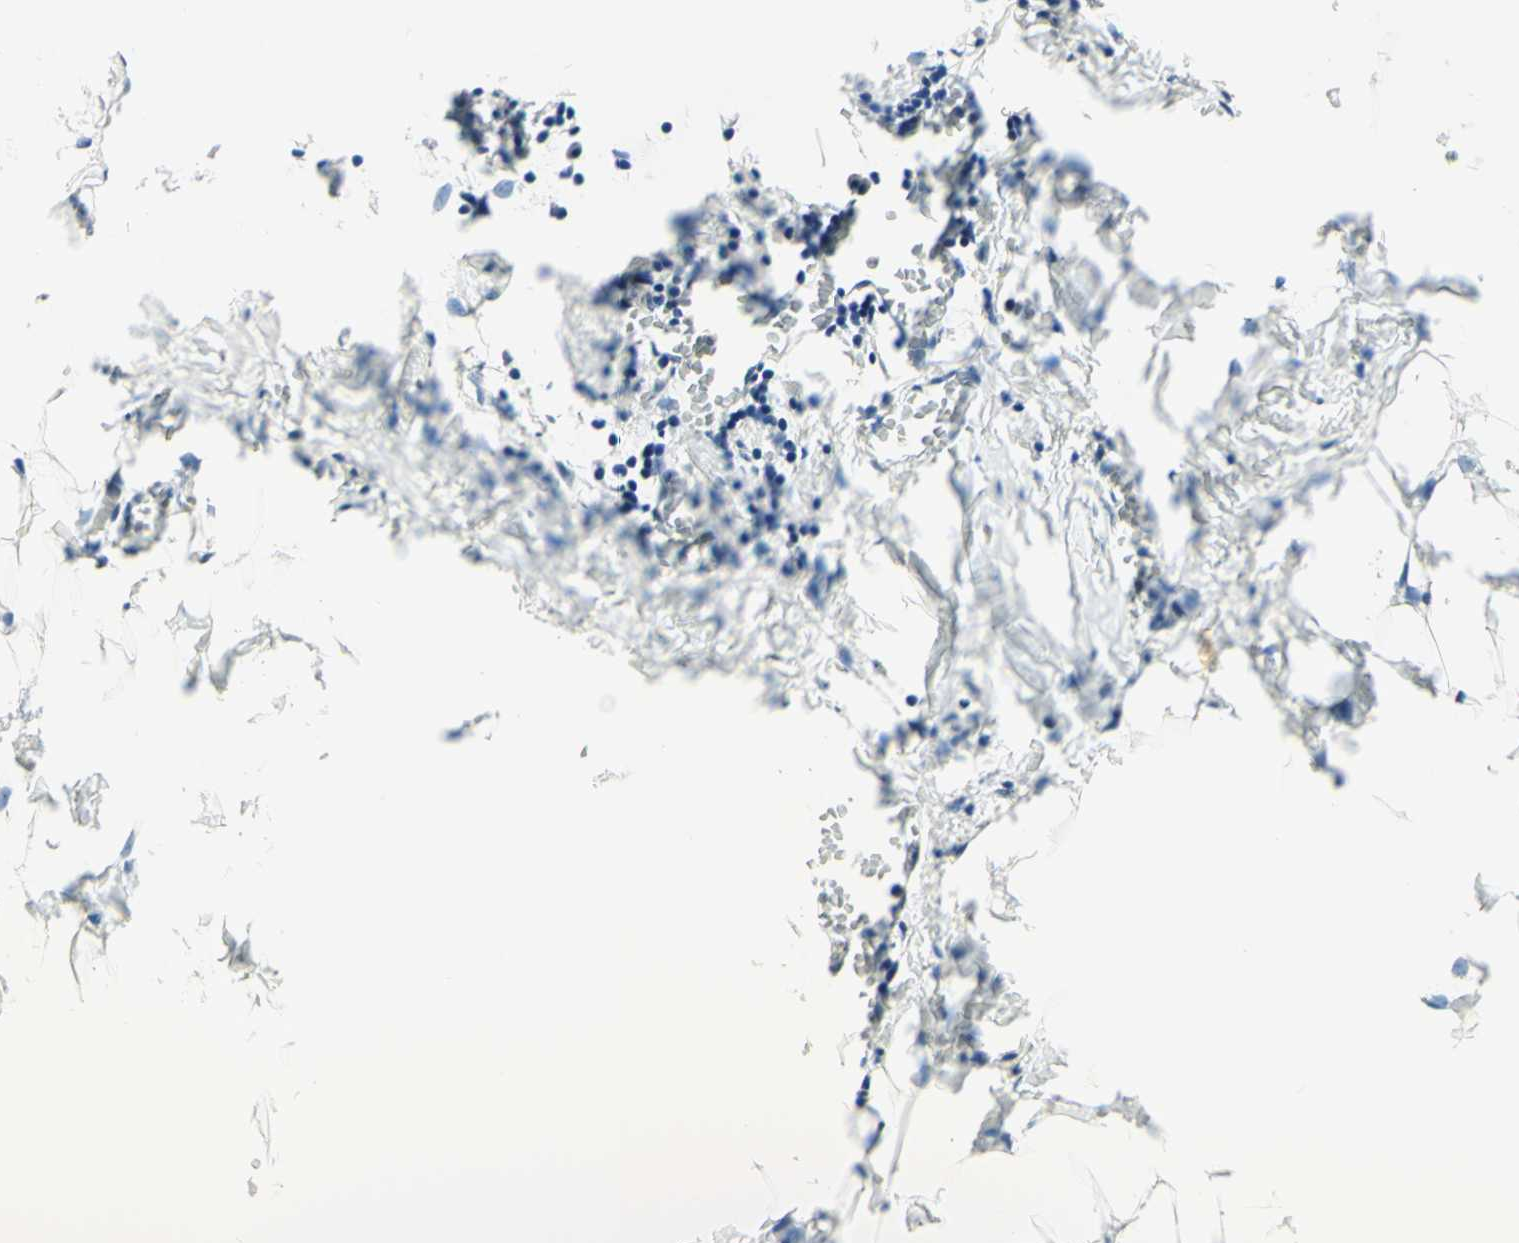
{"staining": {"intensity": "weak", "quantity": "25%-75%", "location": "nuclear"}, "tissue": "breast", "cell_type": "Glandular cells", "image_type": "normal", "snomed": [{"axis": "morphology", "description": "Normal tissue, NOS"}, {"axis": "topography", "description": "Breast"}], "caption": "A low amount of weak nuclear staining is identified in about 25%-75% of glandular cells in unremarkable breast. The staining is performed using DAB brown chromogen to label protein expression. The nuclei are counter-stained blue using hematoxylin.", "gene": "DDX1", "patient": {"sex": "female", "age": 27}}